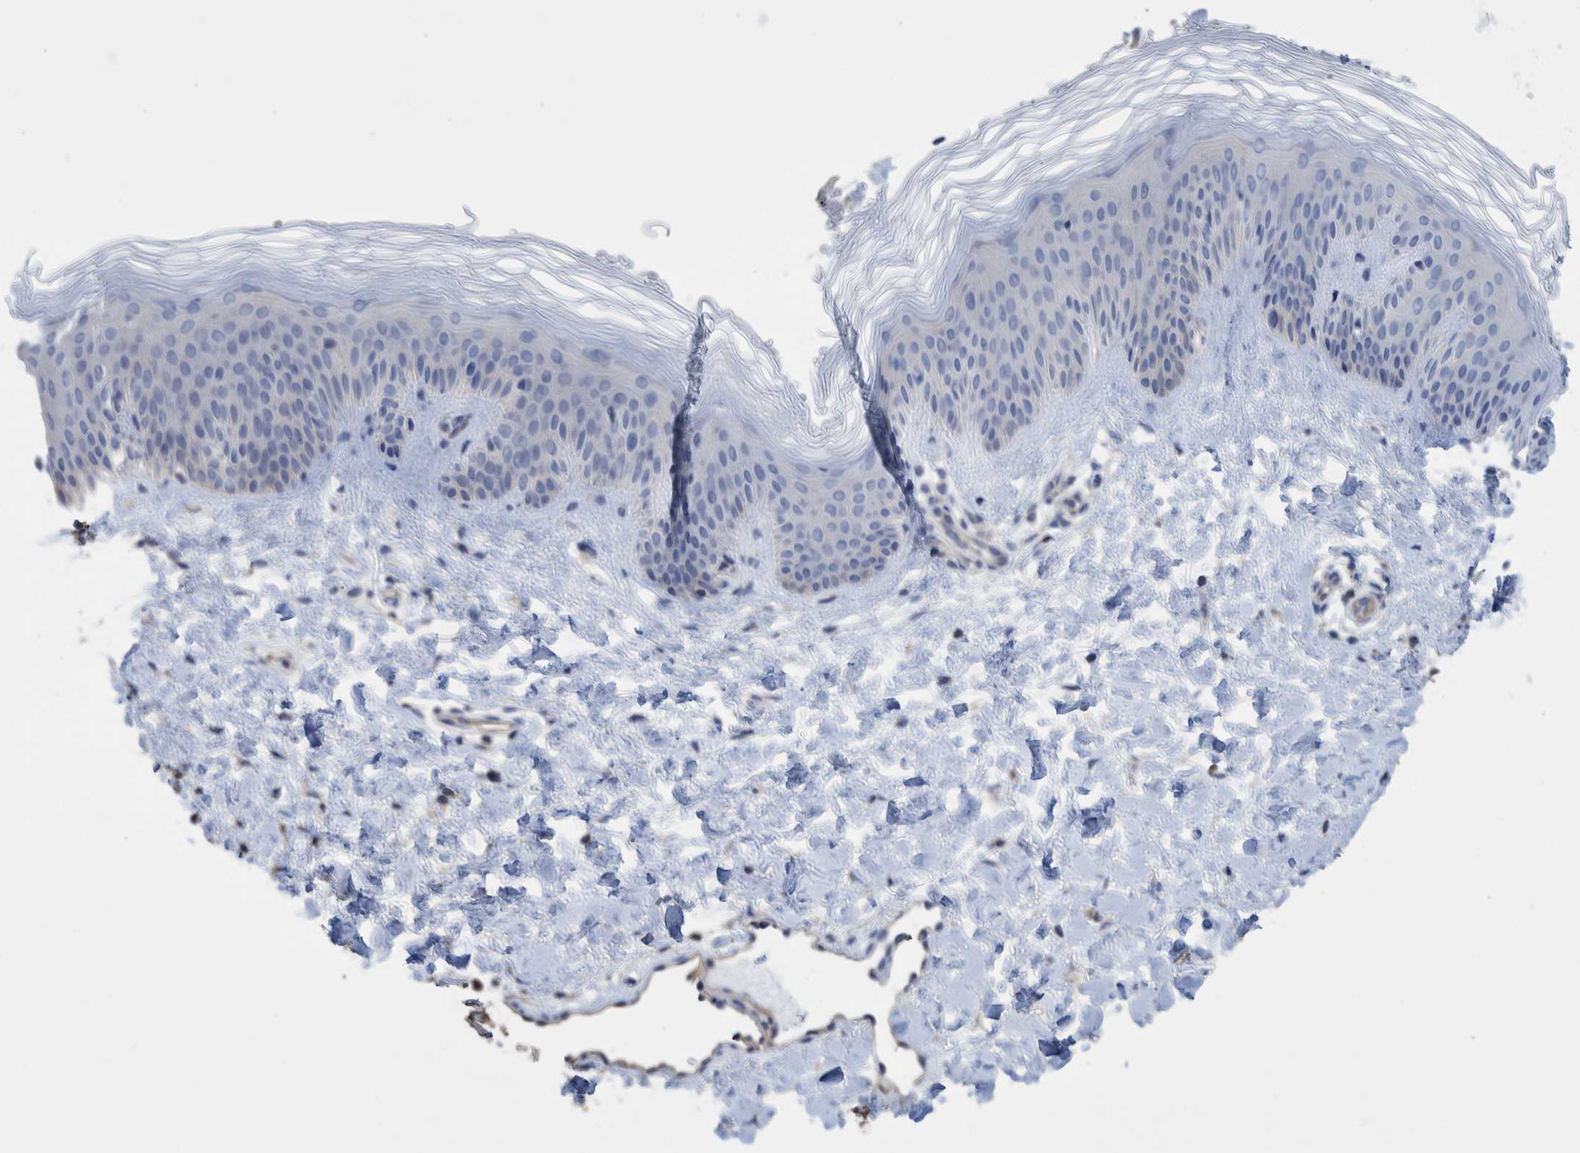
{"staining": {"intensity": "weak", "quantity": "25%-75%", "location": "cytoplasmic/membranous"}, "tissue": "skin", "cell_type": "Fibroblasts", "image_type": "normal", "snomed": [{"axis": "morphology", "description": "Normal tissue, NOS"}, {"axis": "morphology", "description": "Malignant melanoma, Metastatic site"}, {"axis": "topography", "description": "Skin"}], "caption": "DAB immunohistochemical staining of benign skin exhibits weak cytoplasmic/membranous protein expression in about 25%-75% of fibroblasts. The staining was performed using DAB (3,3'-diaminobenzidine), with brown indicating positive protein expression. Nuclei are stained blue with hematoxylin.", "gene": "PPP3CC", "patient": {"sex": "male", "age": 41}}